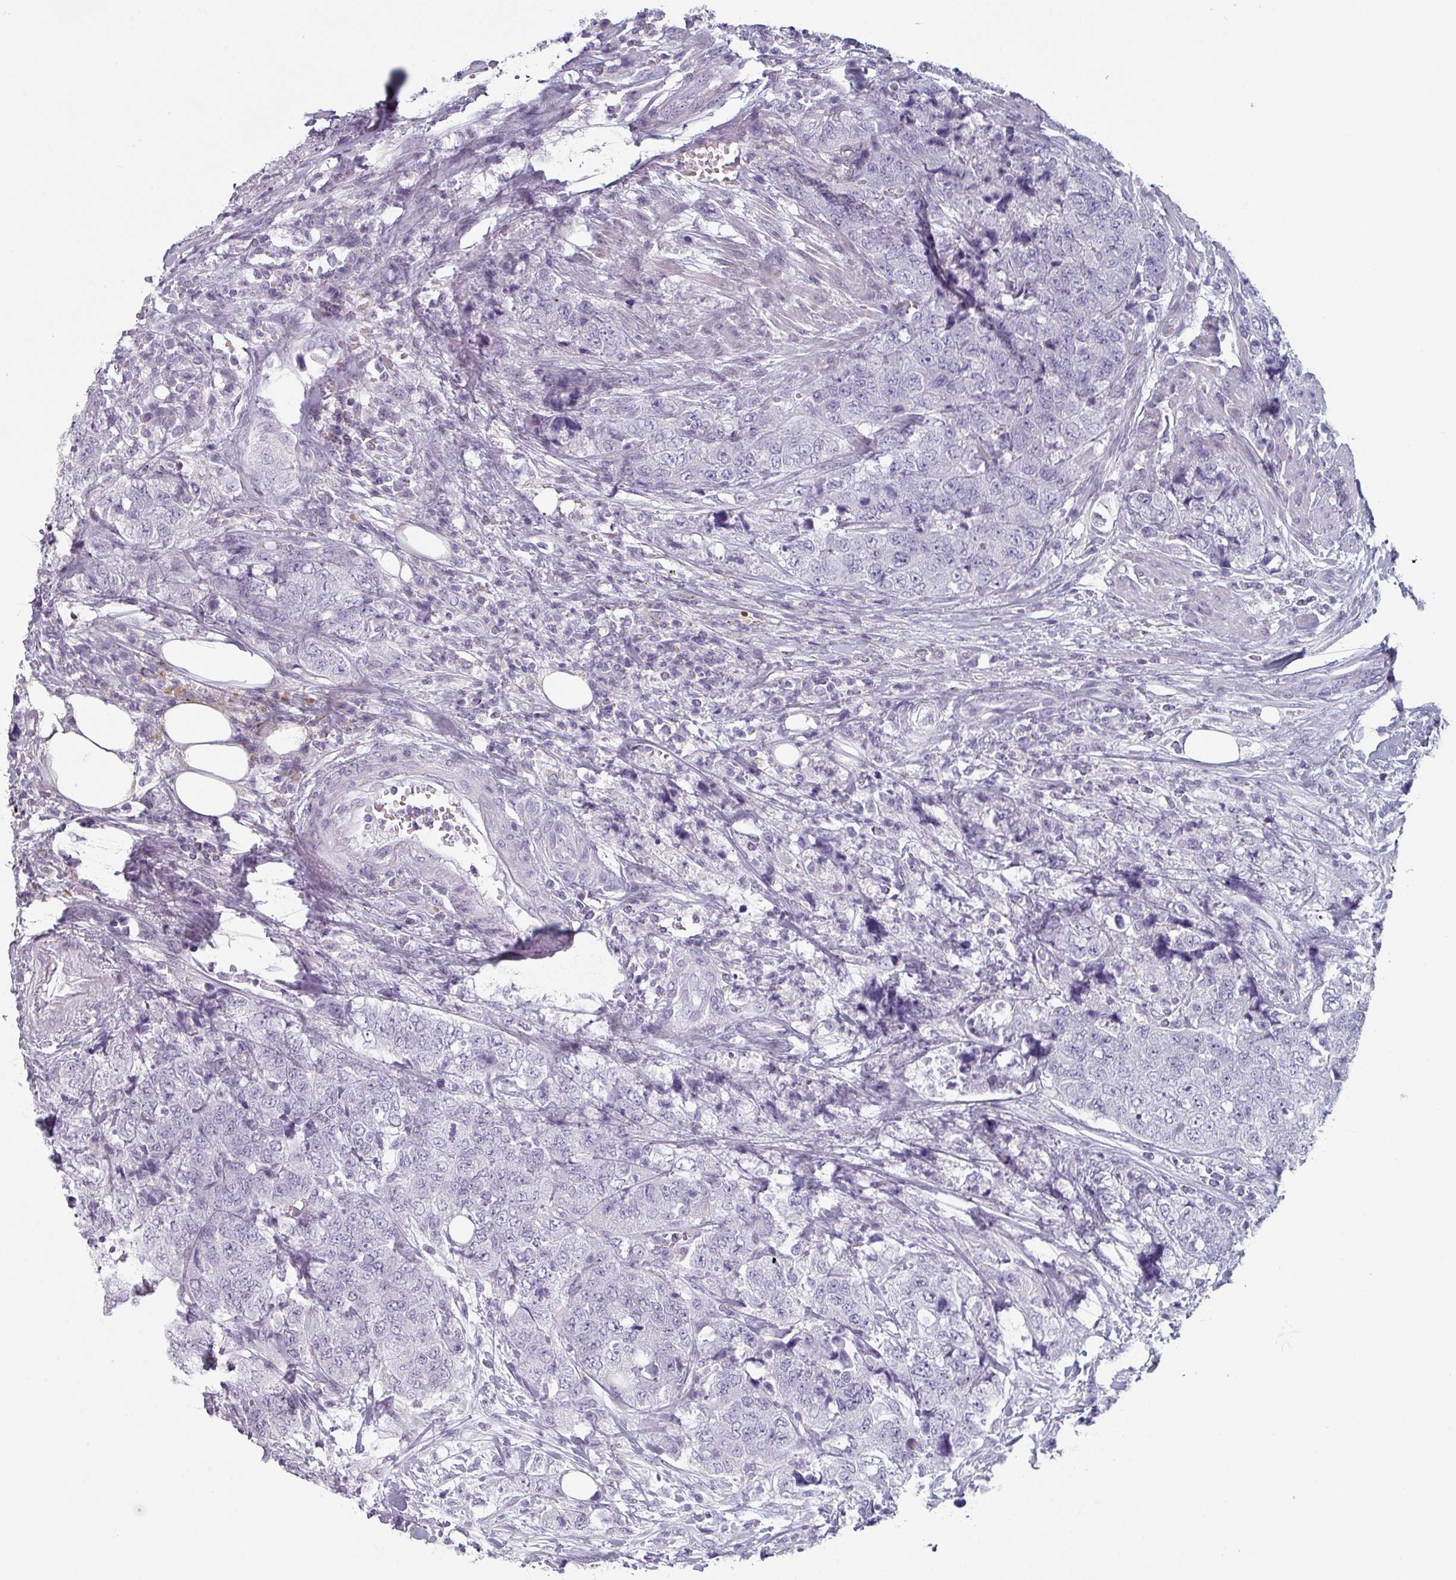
{"staining": {"intensity": "negative", "quantity": "none", "location": "none"}, "tissue": "urothelial cancer", "cell_type": "Tumor cells", "image_type": "cancer", "snomed": [{"axis": "morphology", "description": "Urothelial carcinoma, High grade"}, {"axis": "topography", "description": "Urinary bladder"}], "caption": "Tumor cells show no significant staining in urothelial cancer.", "gene": "SLC35G2", "patient": {"sex": "female", "age": 78}}